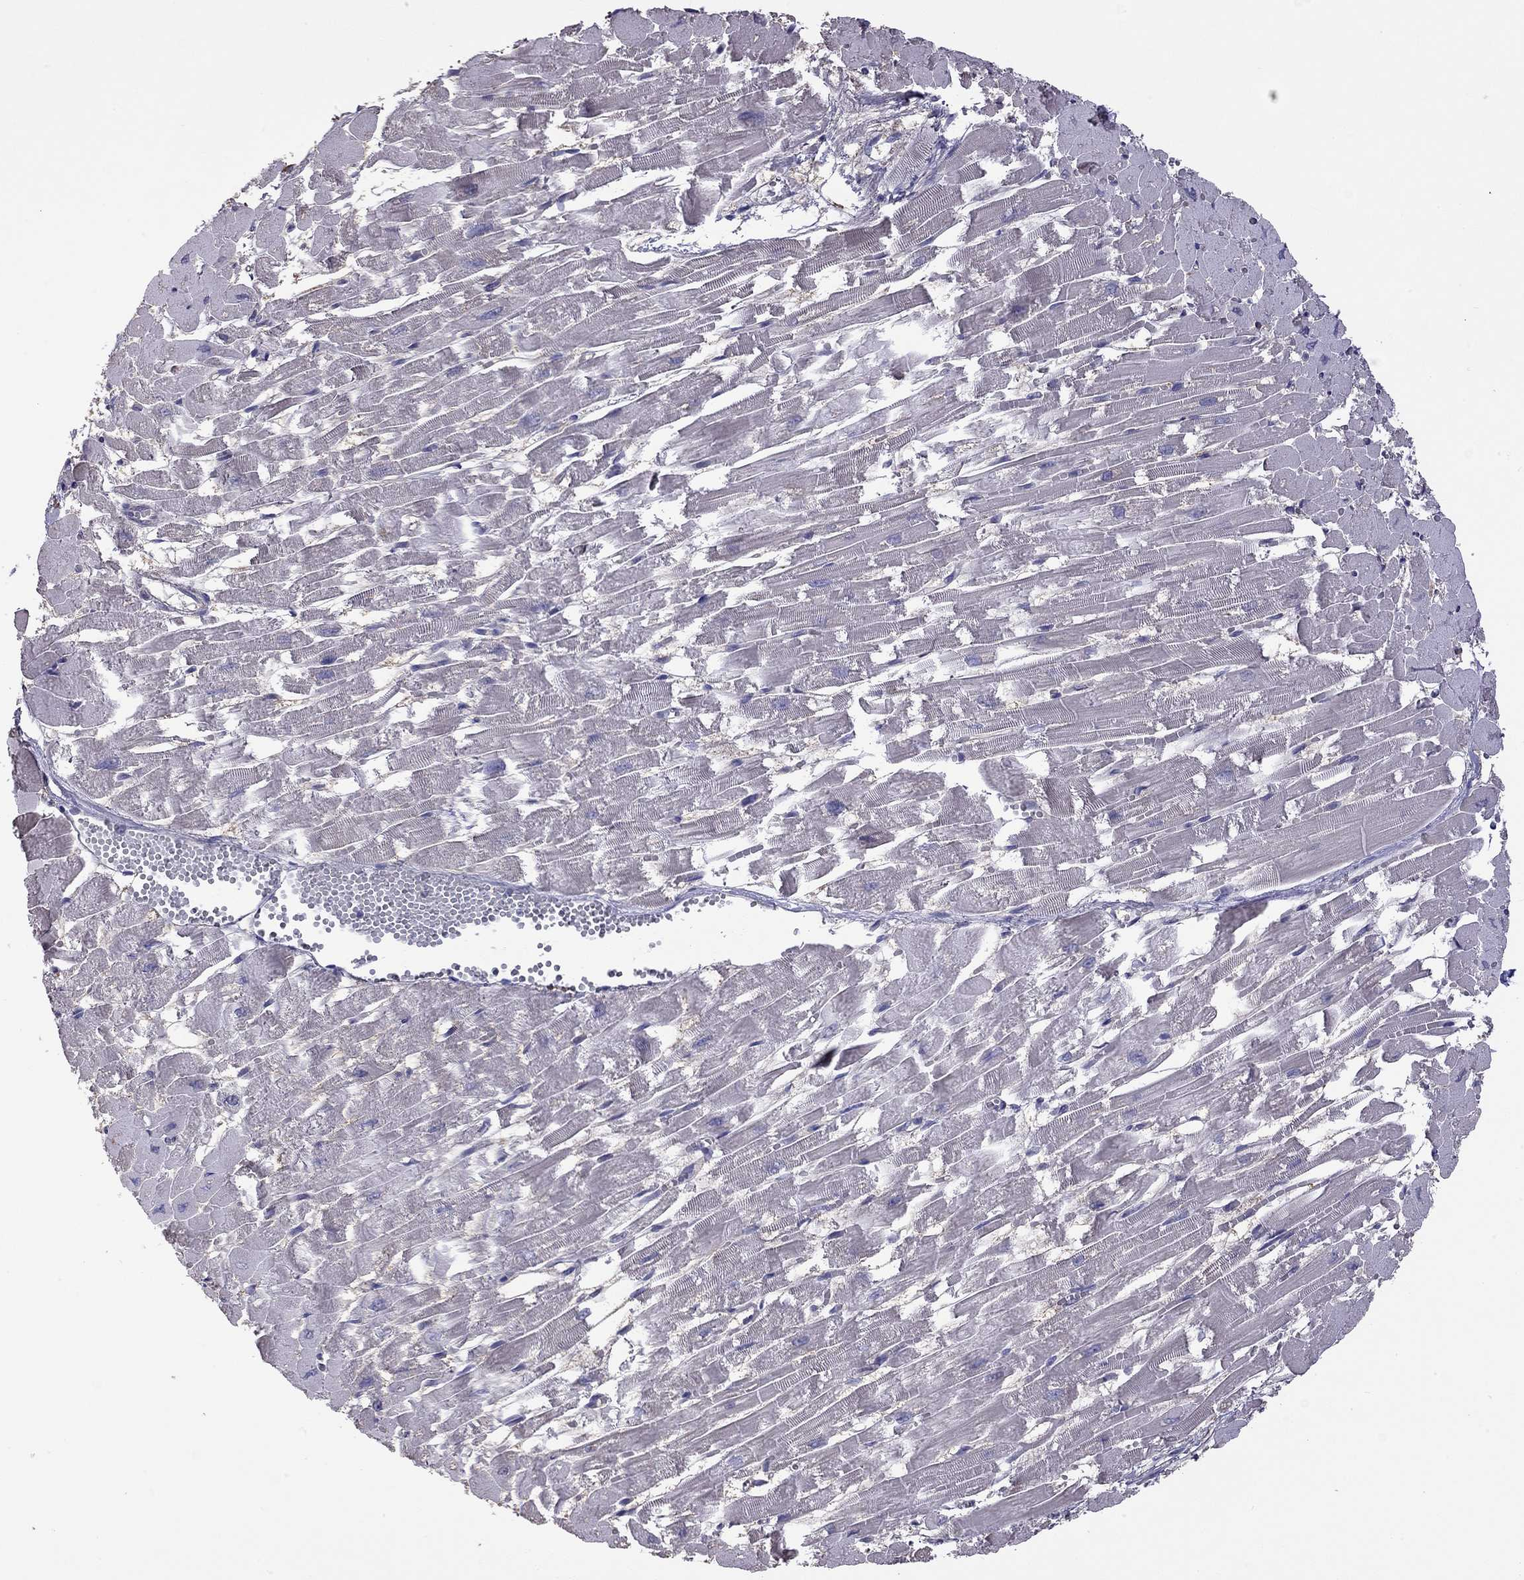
{"staining": {"intensity": "negative", "quantity": "none", "location": "none"}, "tissue": "heart muscle", "cell_type": "Cardiomyocytes", "image_type": "normal", "snomed": [{"axis": "morphology", "description": "Normal tissue, NOS"}, {"axis": "topography", "description": "Heart"}], "caption": "Photomicrograph shows no protein staining in cardiomyocytes of normal heart muscle. The staining was performed using DAB (3,3'-diaminobenzidine) to visualize the protein expression in brown, while the nuclei were stained in blue with hematoxylin (Magnification: 20x).", "gene": "FEZ1", "patient": {"sex": "female", "age": 52}}